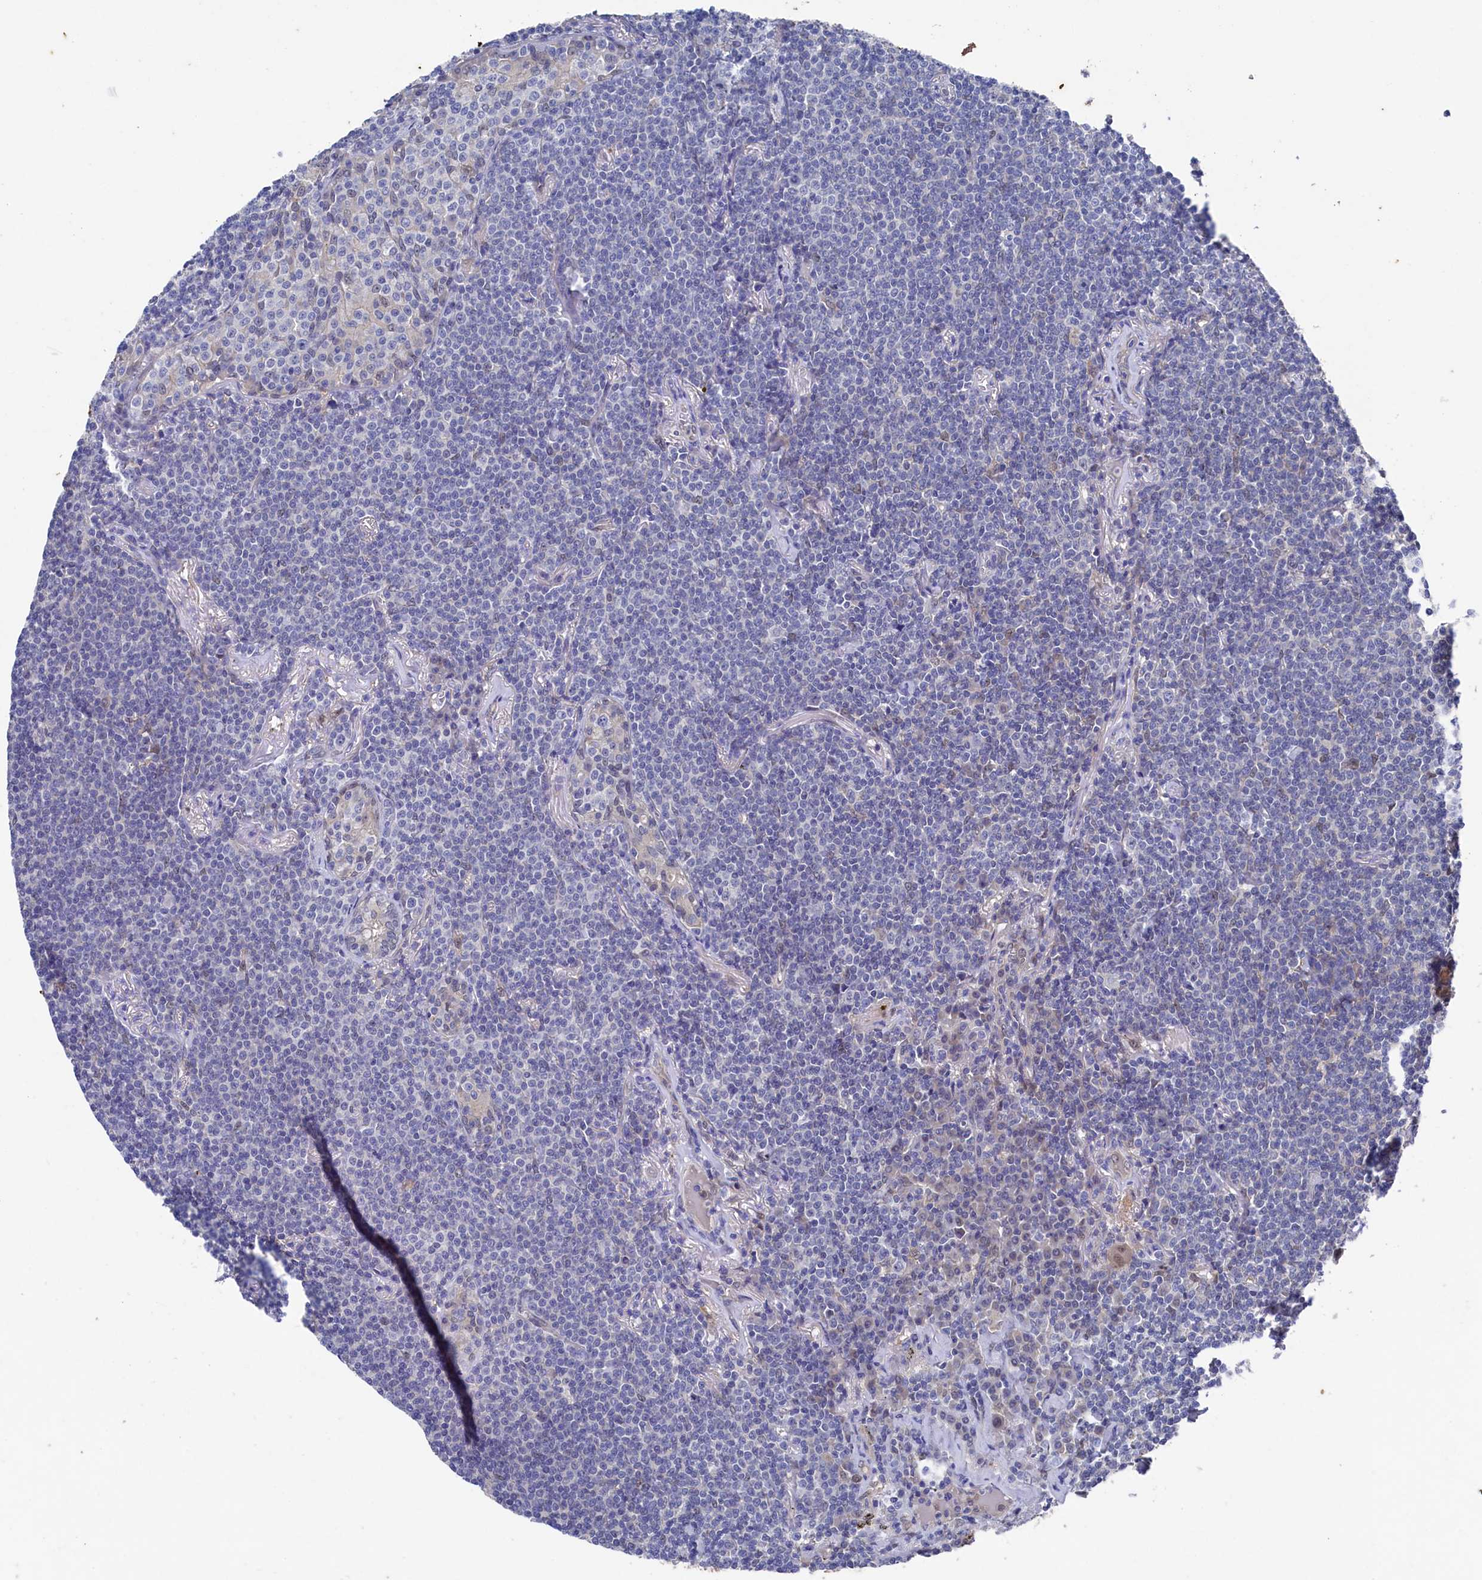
{"staining": {"intensity": "negative", "quantity": "none", "location": "none"}, "tissue": "lymphoma", "cell_type": "Tumor cells", "image_type": "cancer", "snomed": [{"axis": "morphology", "description": "Malignant lymphoma, non-Hodgkin's type, Low grade"}, {"axis": "topography", "description": "Lung"}], "caption": "Photomicrograph shows no significant protein staining in tumor cells of low-grade malignant lymphoma, non-Hodgkin's type. (DAB immunohistochemistry (IHC) visualized using brightfield microscopy, high magnification).", "gene": "RNH1", "patient": {"sex": "female", "age": 71}}